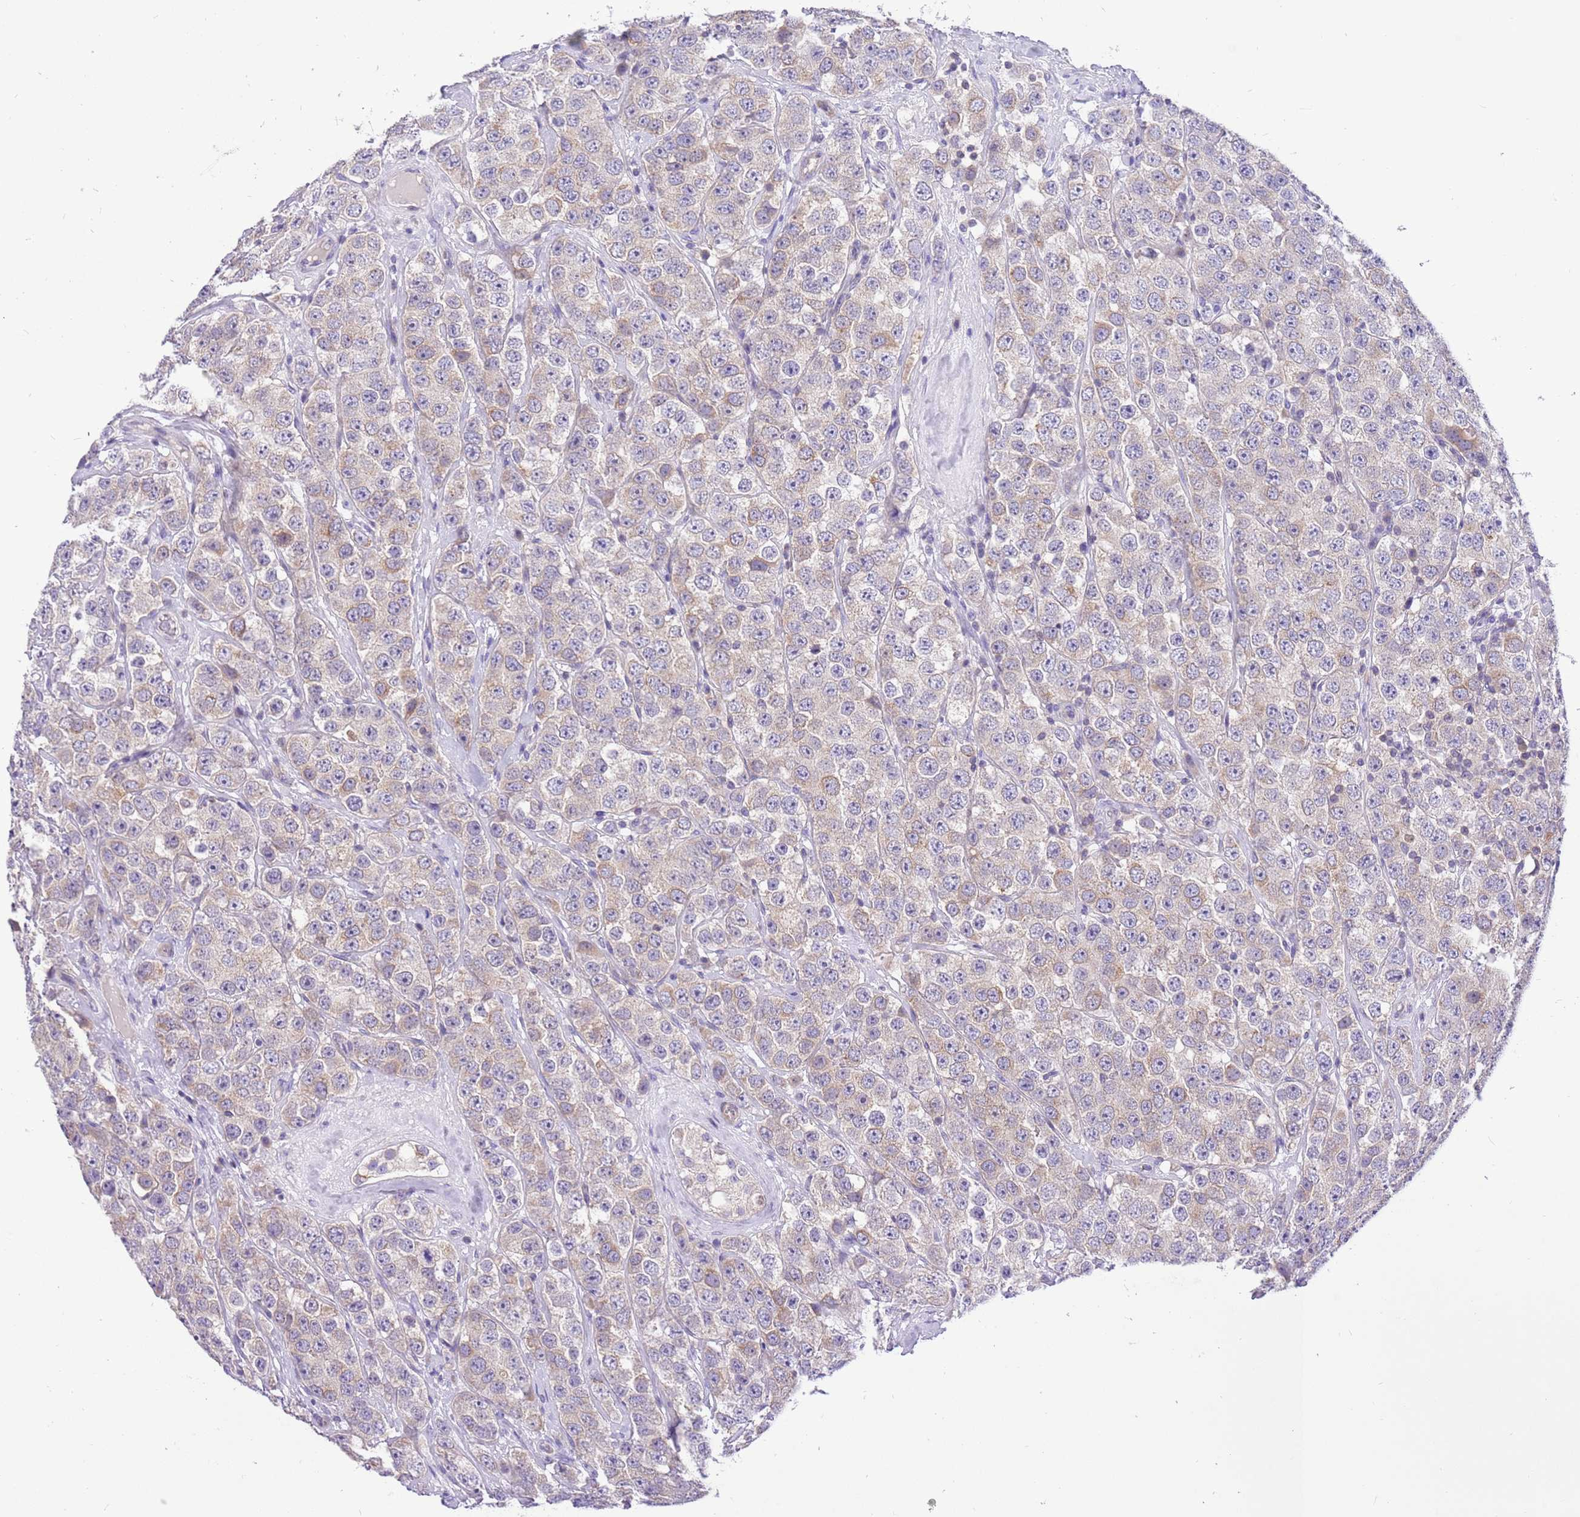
{"staining": {"intensity": "weak", "quantity": "<25%", "location": "cytoplasmic/membranous"}, "tissue": "testis cancer", "cell_type": "Tumor cells", "image_type": "cancer", "snomed": [{"axis": "morphology", "description": "Seminoma, NOS"}, {"axis": "topography", "description": "Testis"}], "caption": "High power microscopy micrograph of an immunohistochemistry micrograph of testis seminoma, revealing no significant positivity in tumor cells. (Brightfield microscopy of DAB (3,3'-diaminobenzidine) immunohistochemistry (IHC) at high magnification).", "gene": "GLCE", "patient": {"sex": "male", "age": 28}}